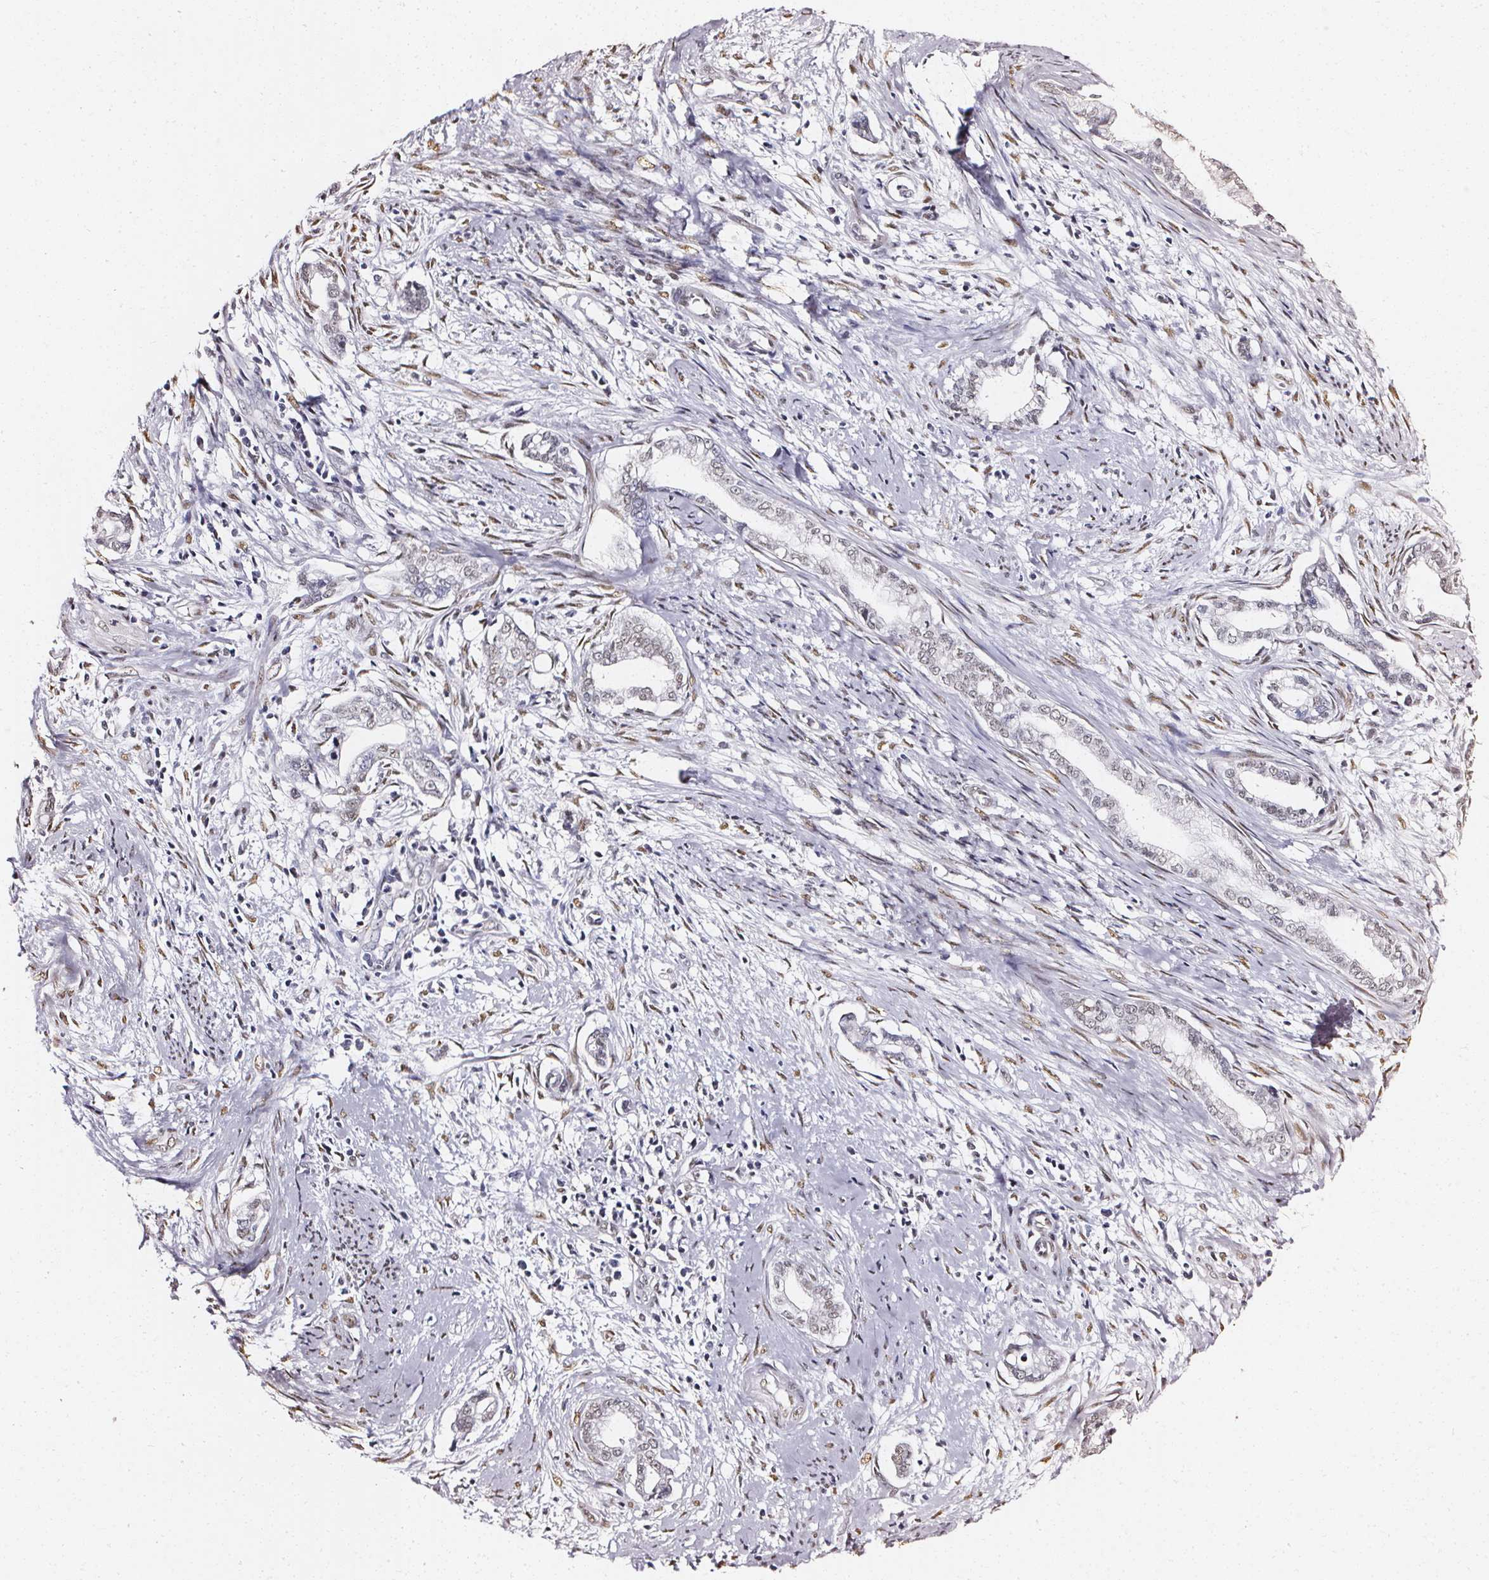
{"staining": {"intensity": "weak", "quantity": "<25%", "location": "nuclear"}, "tissue": "cervical cancer", "cell_type": "Tumor cells", "image_type": "cancer", "snomed": [{"axis": "morphology", "description": "Adenocarcinoma, NOS"}, {"axis": "topography", "description": "Cervix"}], "caption": "The histopathology image displays no staining of tumor cells in cervical cancer (adenocarcinoma). The staining was performed using DAB to visualize the protein expression in brown, while the nuclei were stained in blue with hematoxylin (Magnification: 20x).", "gene": "GP6", "patient": {"sex": "female", "age": 62}}